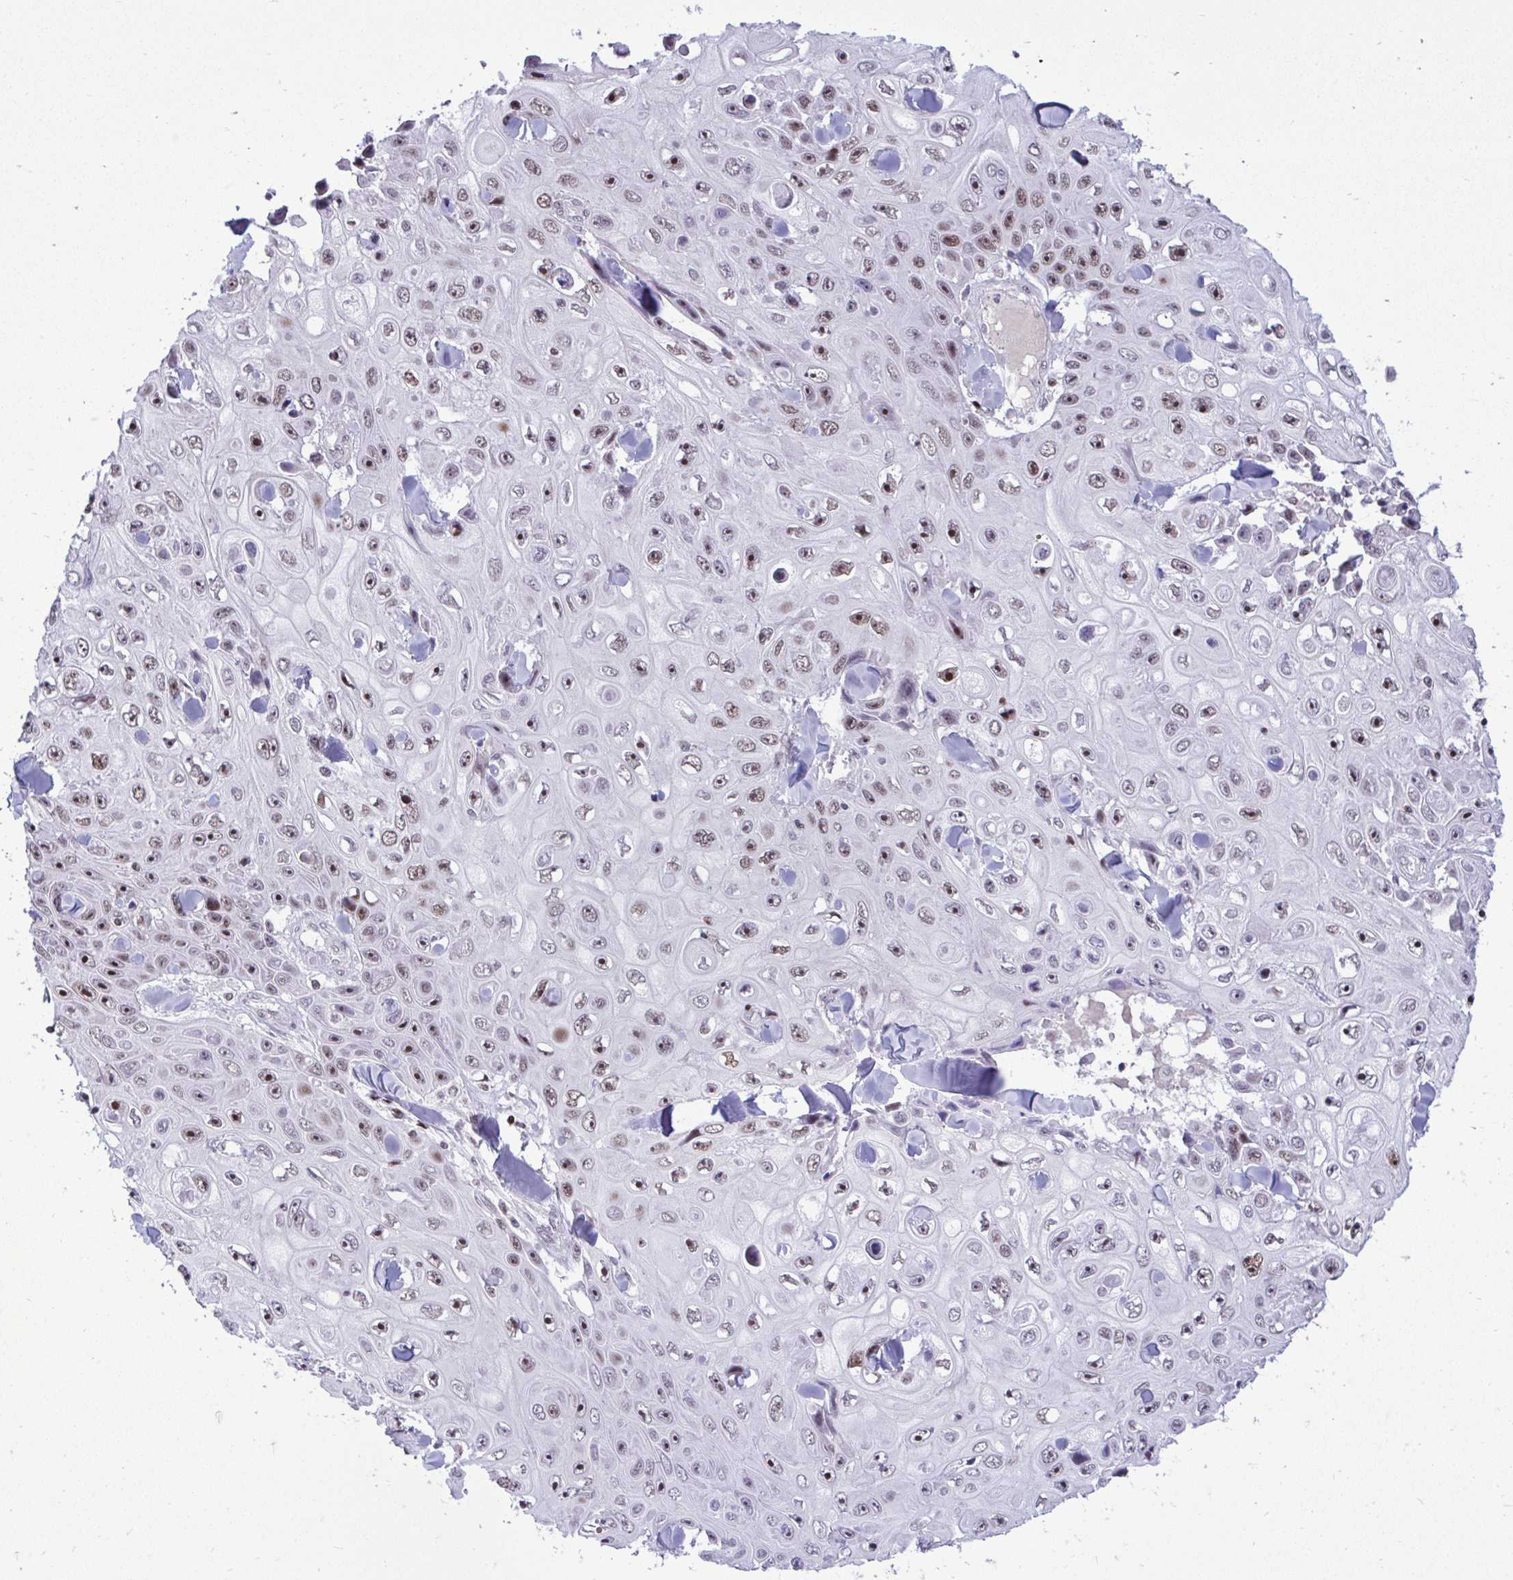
{"staining": {"intensity": "moderate", "quantity": ">75%", "location": "nuclear"}, "tissue": "skin cancer", "cell_type": "Tumor cells", "image_type": "cancer", "snomed": [{"axis": "morphology", "description": "Squamous cell carcinoma, NOS"}, {"axis": "topography", "description": "Skin"}], "caption": "Immunohistochemistry (IHC) staining of skin cancer (squamous cell carcinoma), which displays medium levels of moderate nuclear positivity in about >75% of tumor cells indicating moderate nuclear protein expression. The staining was performed using DAB (brown) for protein detection and nuclei were counterstained in hematoxylin (blue).", "gene": "C14orf39", "patient": {"sex": "male", "age": 82}}